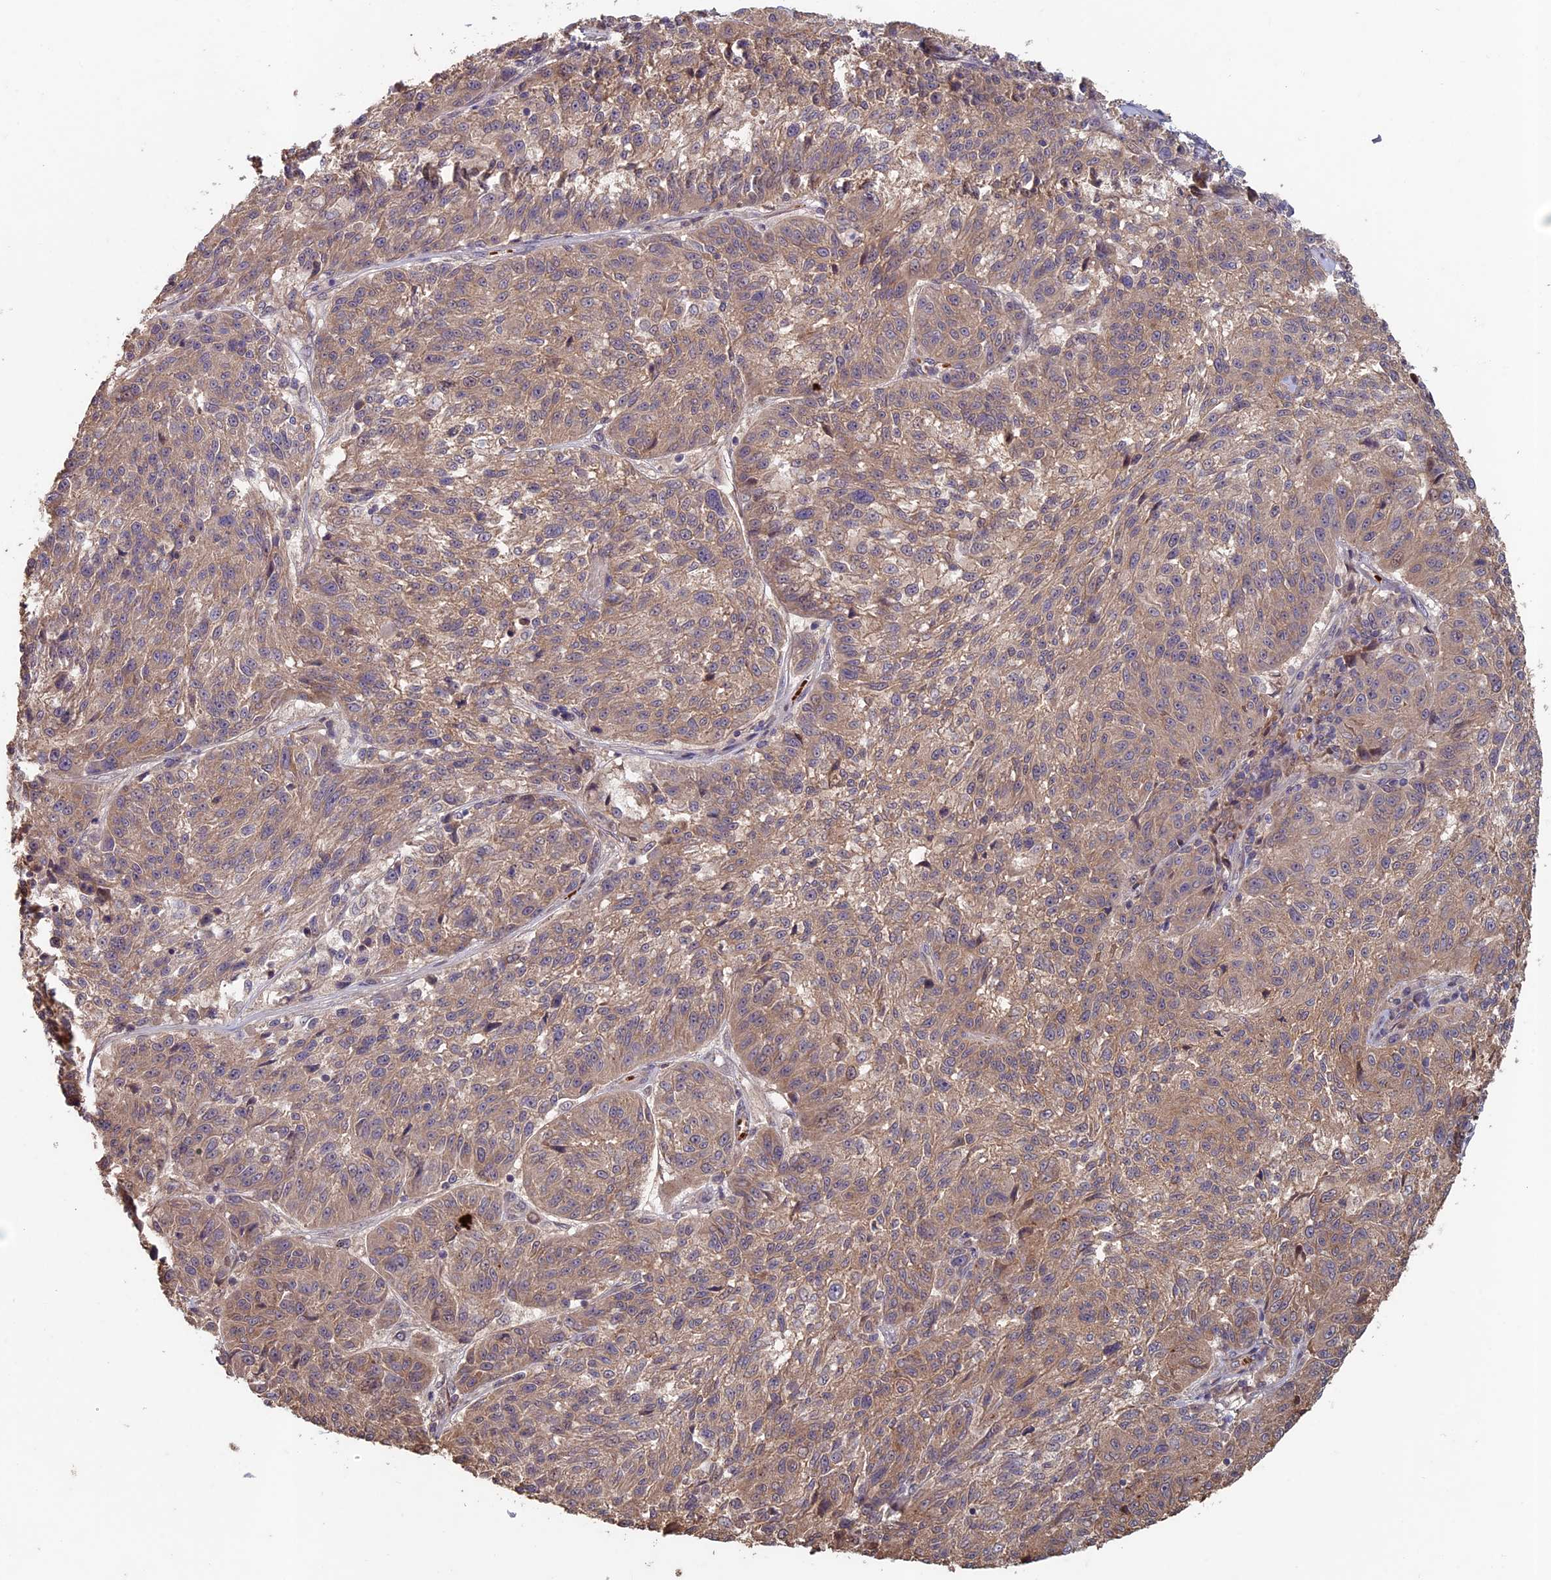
{"staining": {"intensity": "weak", "quantity": "25%-75%", "location": "cytoplasmic/membranous"}, "tissue": "melanoma", "cell_type": "Tumor cells", "image_type": "cancer", "snomed": [{"axis": "morphology", "description": "Malignant melanoma, NOS"}, {"axis": "topography", "description": "Skin"}], "caption": "Immunohistochemical staining of human melanoma demonstrates weak cytoplasmic/membranous protein expression in about 25%-75% of tumor cells.", "gene": "RCCD1", "patient": {"sex": "male", "age": 53}}